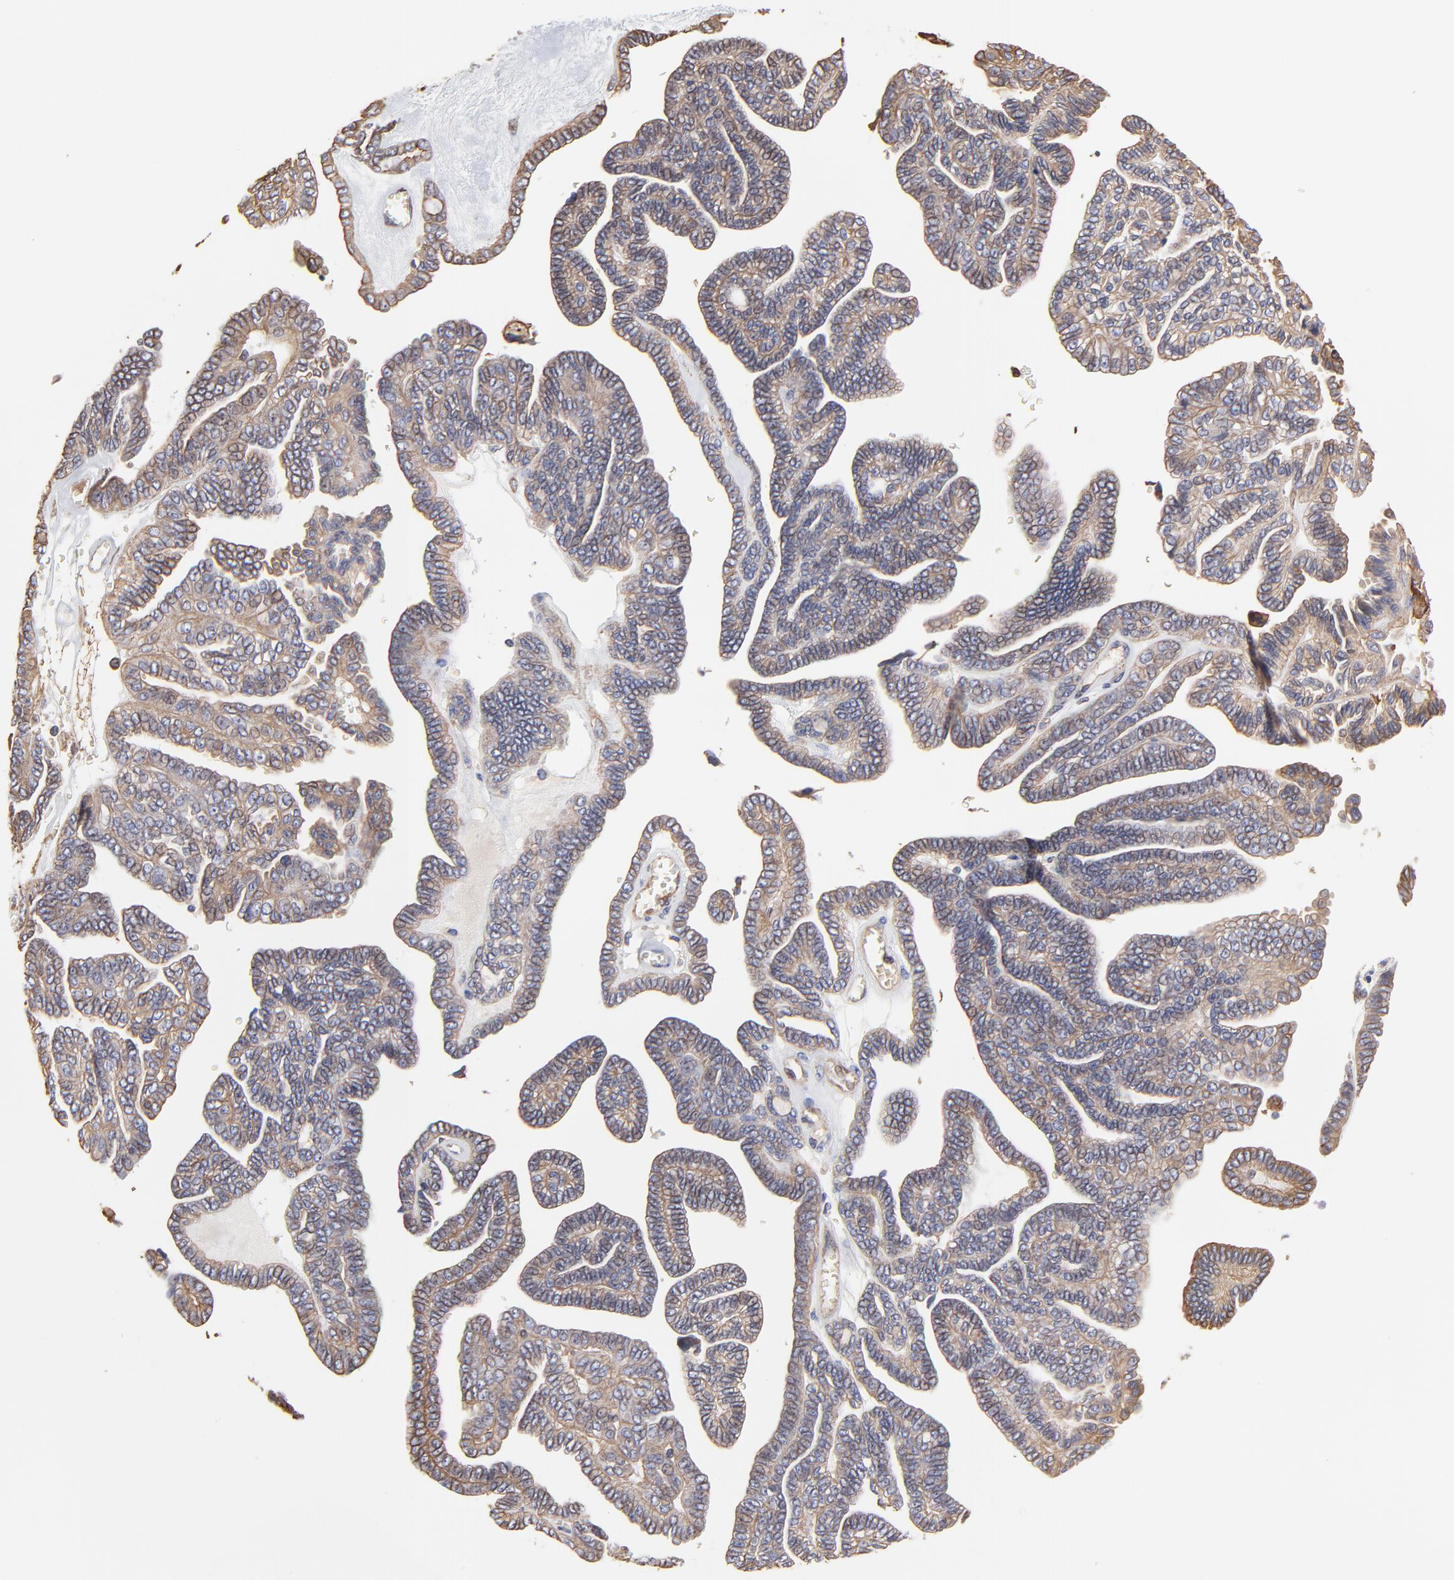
{"staining": {"intensity": "weak", "quantity": ">75%", "location": "cytoplasmic/membranous"}, "tissue": "ovarian cancer", "cell_type": "Tumor cells", "image_type": "cancer", "snomed": [{"axis": "morphology", "description": "Cystadenocarcinoma, serous, NOS"}, {"axis": "topography", "description": "Ovary"}], "caption": "A brown stain labels weak cytoplasmic/membranous staining of a protein in human serous cystadenocarcinoma (ovarian) tumor cells.", "gene": "LRCH2", "patient": {"sex": "female", "age": 71}}